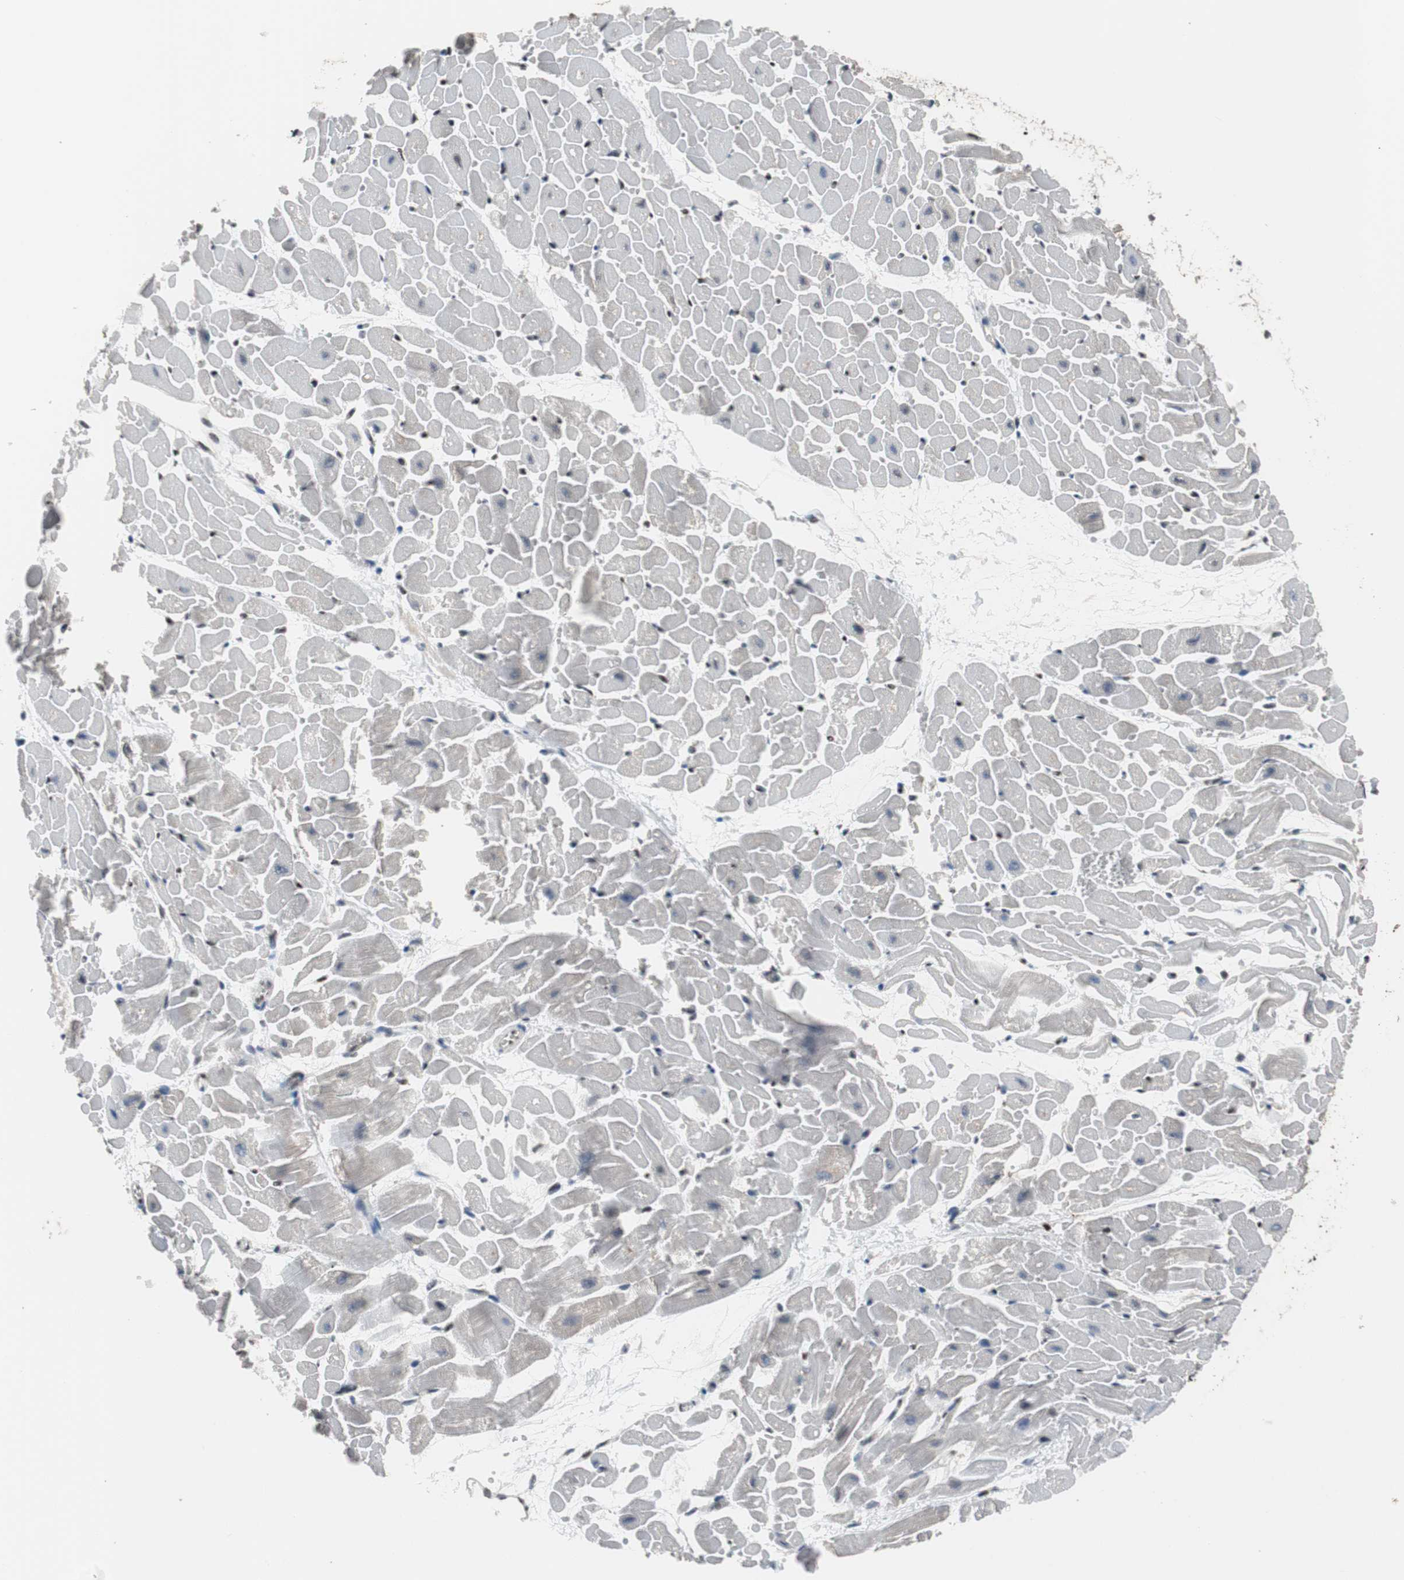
{"staining": {"intensity": "negative", "quantity": "none", "location": "none"}, "tissue": "heart muscle", "cell_type": "Cardiomyocytes", "image_type": "normal", "snomed": [{"axis": "morphology", "description": "Normal tissue, NOS"}, {"axis": "topography", "description": "Heart"}], "caption": "Immunohistochemistry (IHC) image of benign heart muscle: human heart muscle stained with DAB displays no significant protein positivity in cardiomyocytes. (Stains: DAB immunohistochemistry with hematoxylin counter stain, Microscopy: brightfield microscopy at high magnification).", "gene": "PML", "patient": {"sex": "male", "age": 45}}